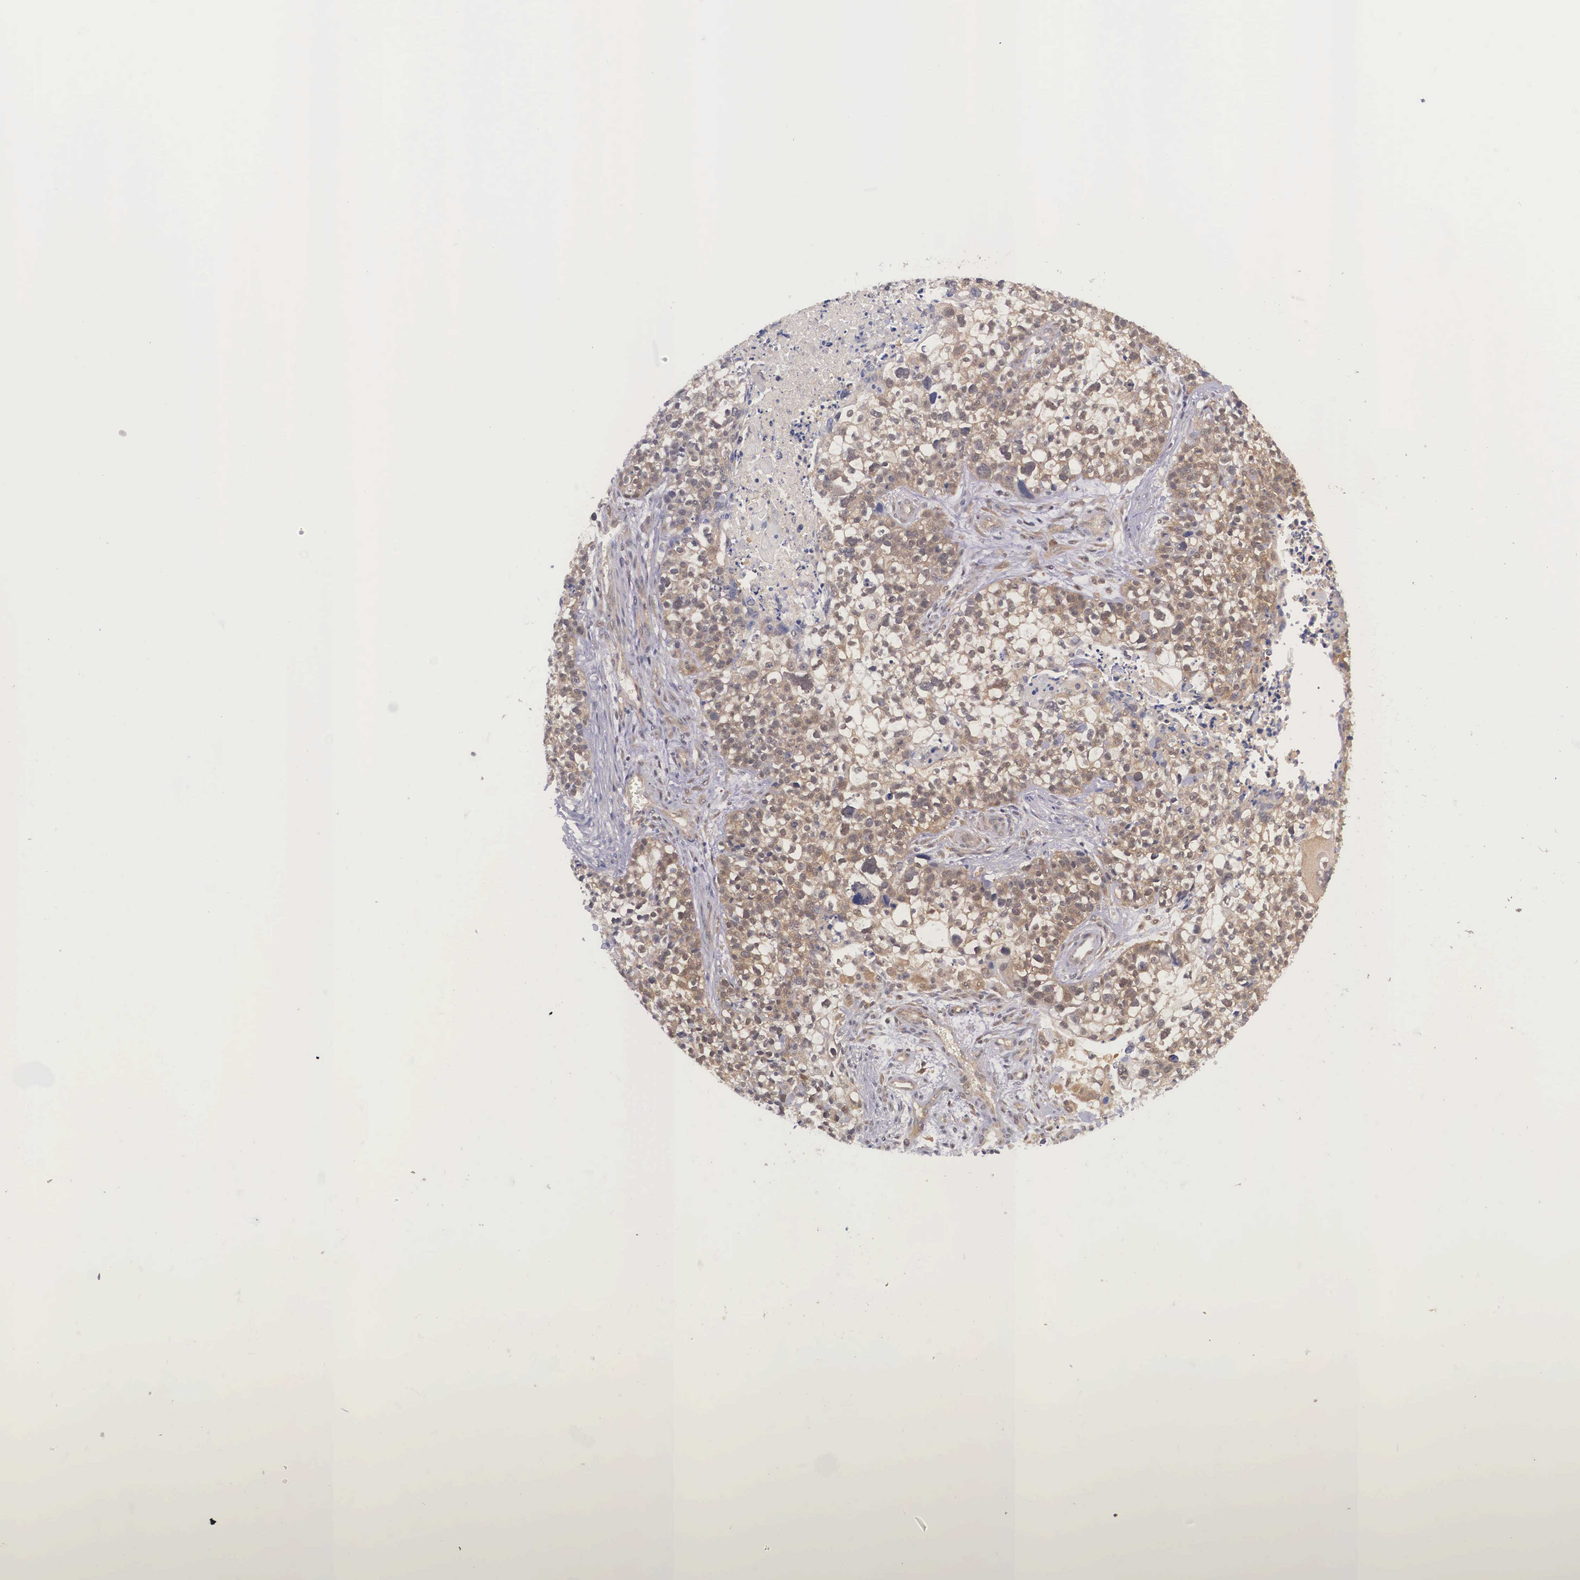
{"staining": {"intensity": "moderate", "quantity": "25%-75%", "location": "cytoplasmic/membranous"}, "tissue": "lung cancer", "cell_type": "Tumor cells", "image_type": "cancer", "snomed": [{"axis": "morphology", "description": "Squamous cell carcinoma, NOS"}, {"axis": "topography", "description": "Lymph node"}, {"axis": "topography", "description": "Lung"}], "caption": "Immunohistochemical staining of squamous cell carcinoma (lung) exhibits moderate cytoplasmic/membranous protein positivity in about 25%-75% of tumor cells.", "gene": "IGBP1", "patient": {"sex": "male", "age": 74}}